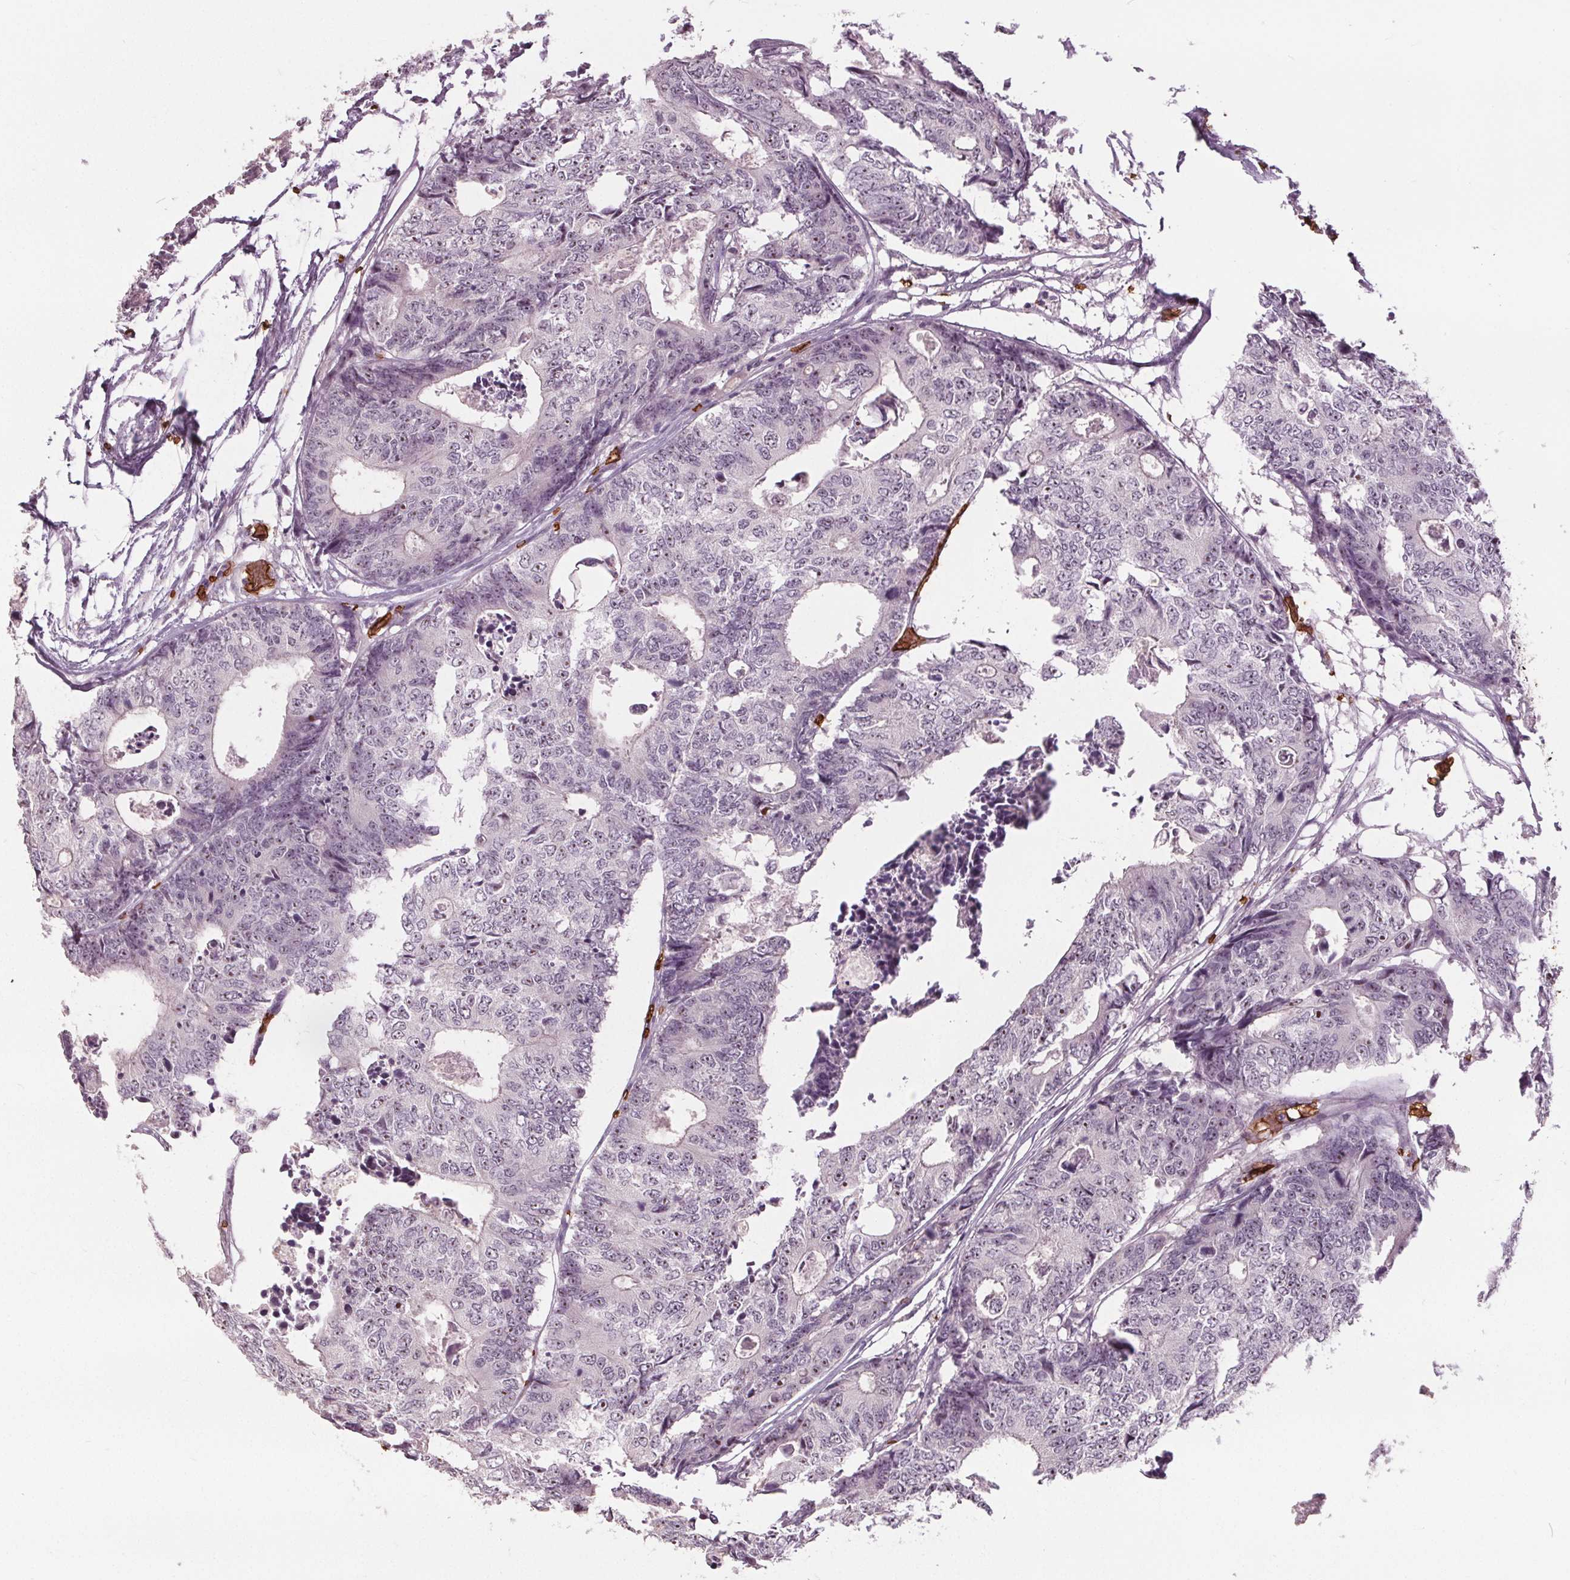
{"staining": {"intensity": "negative", "quantity": "none", "location": "none"}, "tissue": "colorectal cancer", "cell_type": "Tumor cells", "image_type": "cancer", "snomed": [{"axis": "morphology", "description": "Adenocarcinoma, NOS"}, {"axis": "topography", "description": "Colon"}], "caption": "Immunohistochemistry of adenocarcinoma (colorectal) shows no expression in tumor cells.", "gene": "SLC4A1", "patient": {"sex": "female", "age": 48}}